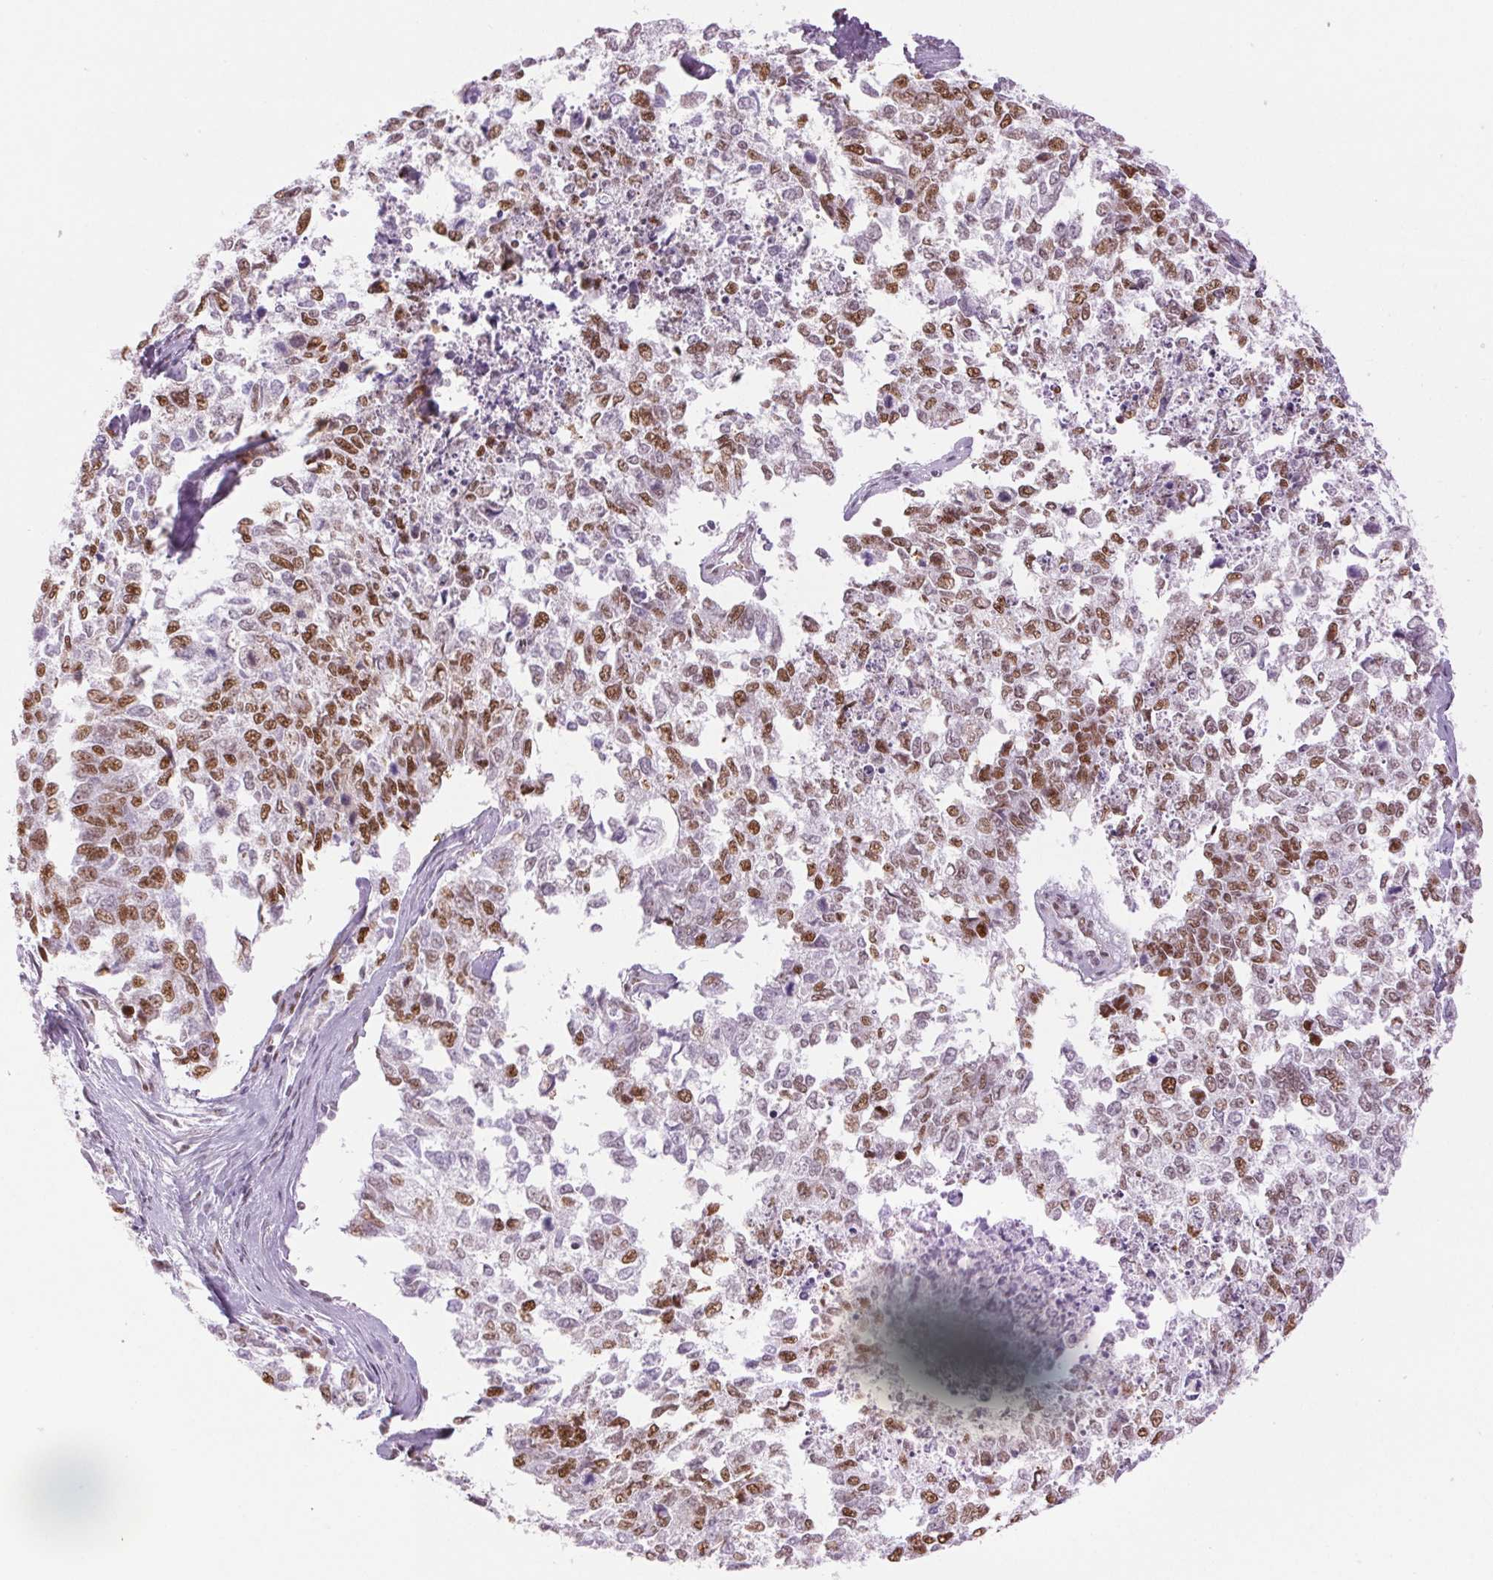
{"staining": {"intensity": "moderate", "quantity": ">75%", "location": "nuclear"}, "tissue": "cervical cancer", "cell_type": "Tumor cells", "image_type": "cancer", "snomed": [{"axis": "morphology", "description": "Adenocarcinoma, NOS"}, {"axis": "topography", "description": "Cervix"}], "caption": "Immunohistochemistry (IHC) staining of adenocarcinoma (cervical), which demonstrates medium levels of moderate nuclear positivity in approximately >75% of tumor cells indicating moderate nuclear protein positivity. The staining was performed using DAB (brown) for protein detection and nuclei were counterstained in hematoxylin (blue).", "gene": "ZFR2", "patient": {"sex": "female", "age": 63}}